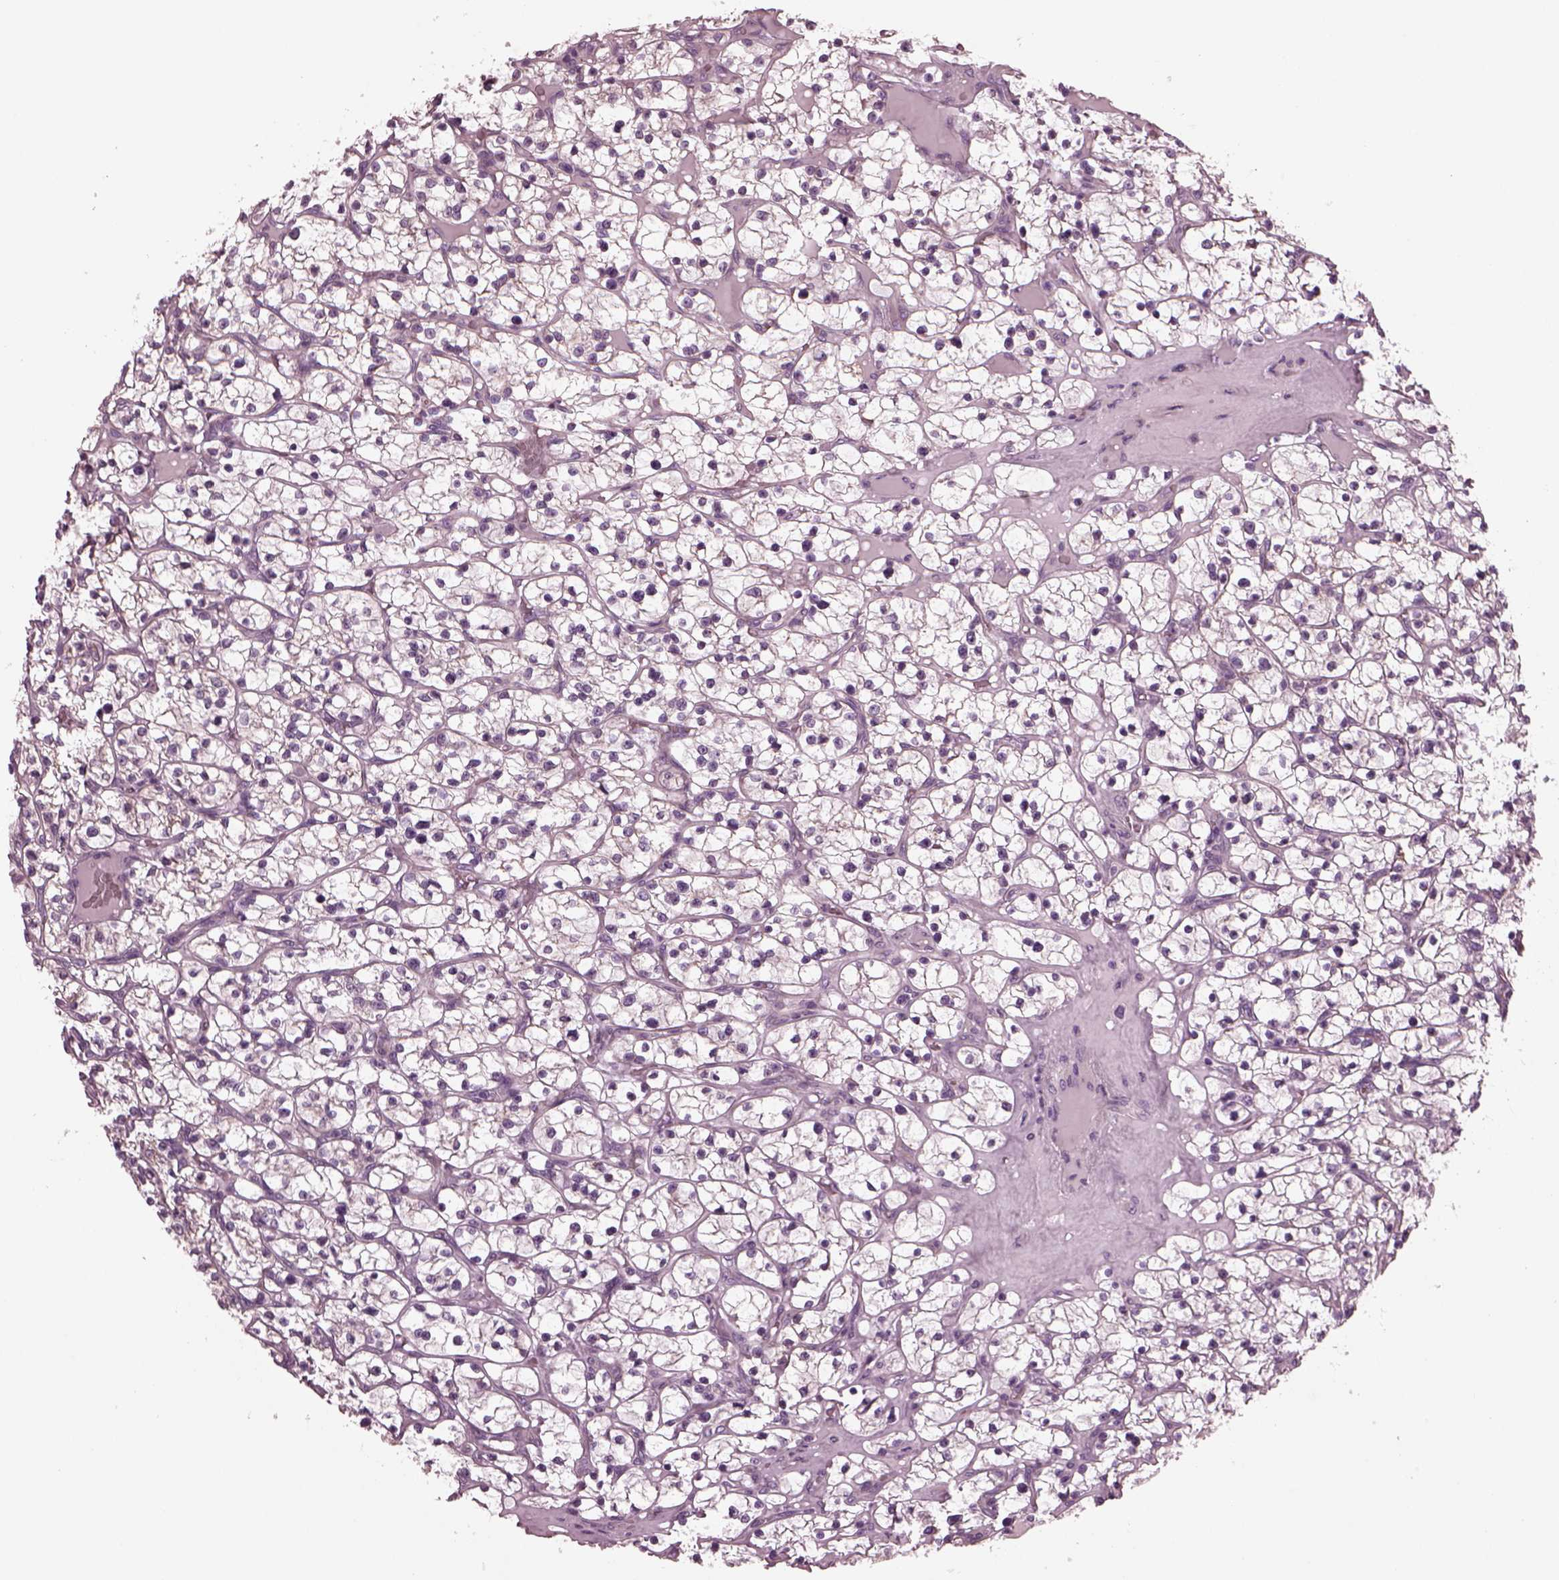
{"staining": {"intensity": "negative", "quantity": "none", "location": "none"}, "tissue": "renal cancer", "cell_type": "Tumor cells", "image_type": "cancer", "snomed": [{"axis": "morphology", "description": "Adenocarcinoma, NOS"}, {"axis": "topography", "description": "Kidney"}], "caption": "The IHC photomicrograph has no significant positivity in tumor cells of renal cancer tissue.", "gene": "AP4M1", "patient": {"sex": "female", "age": 64}}